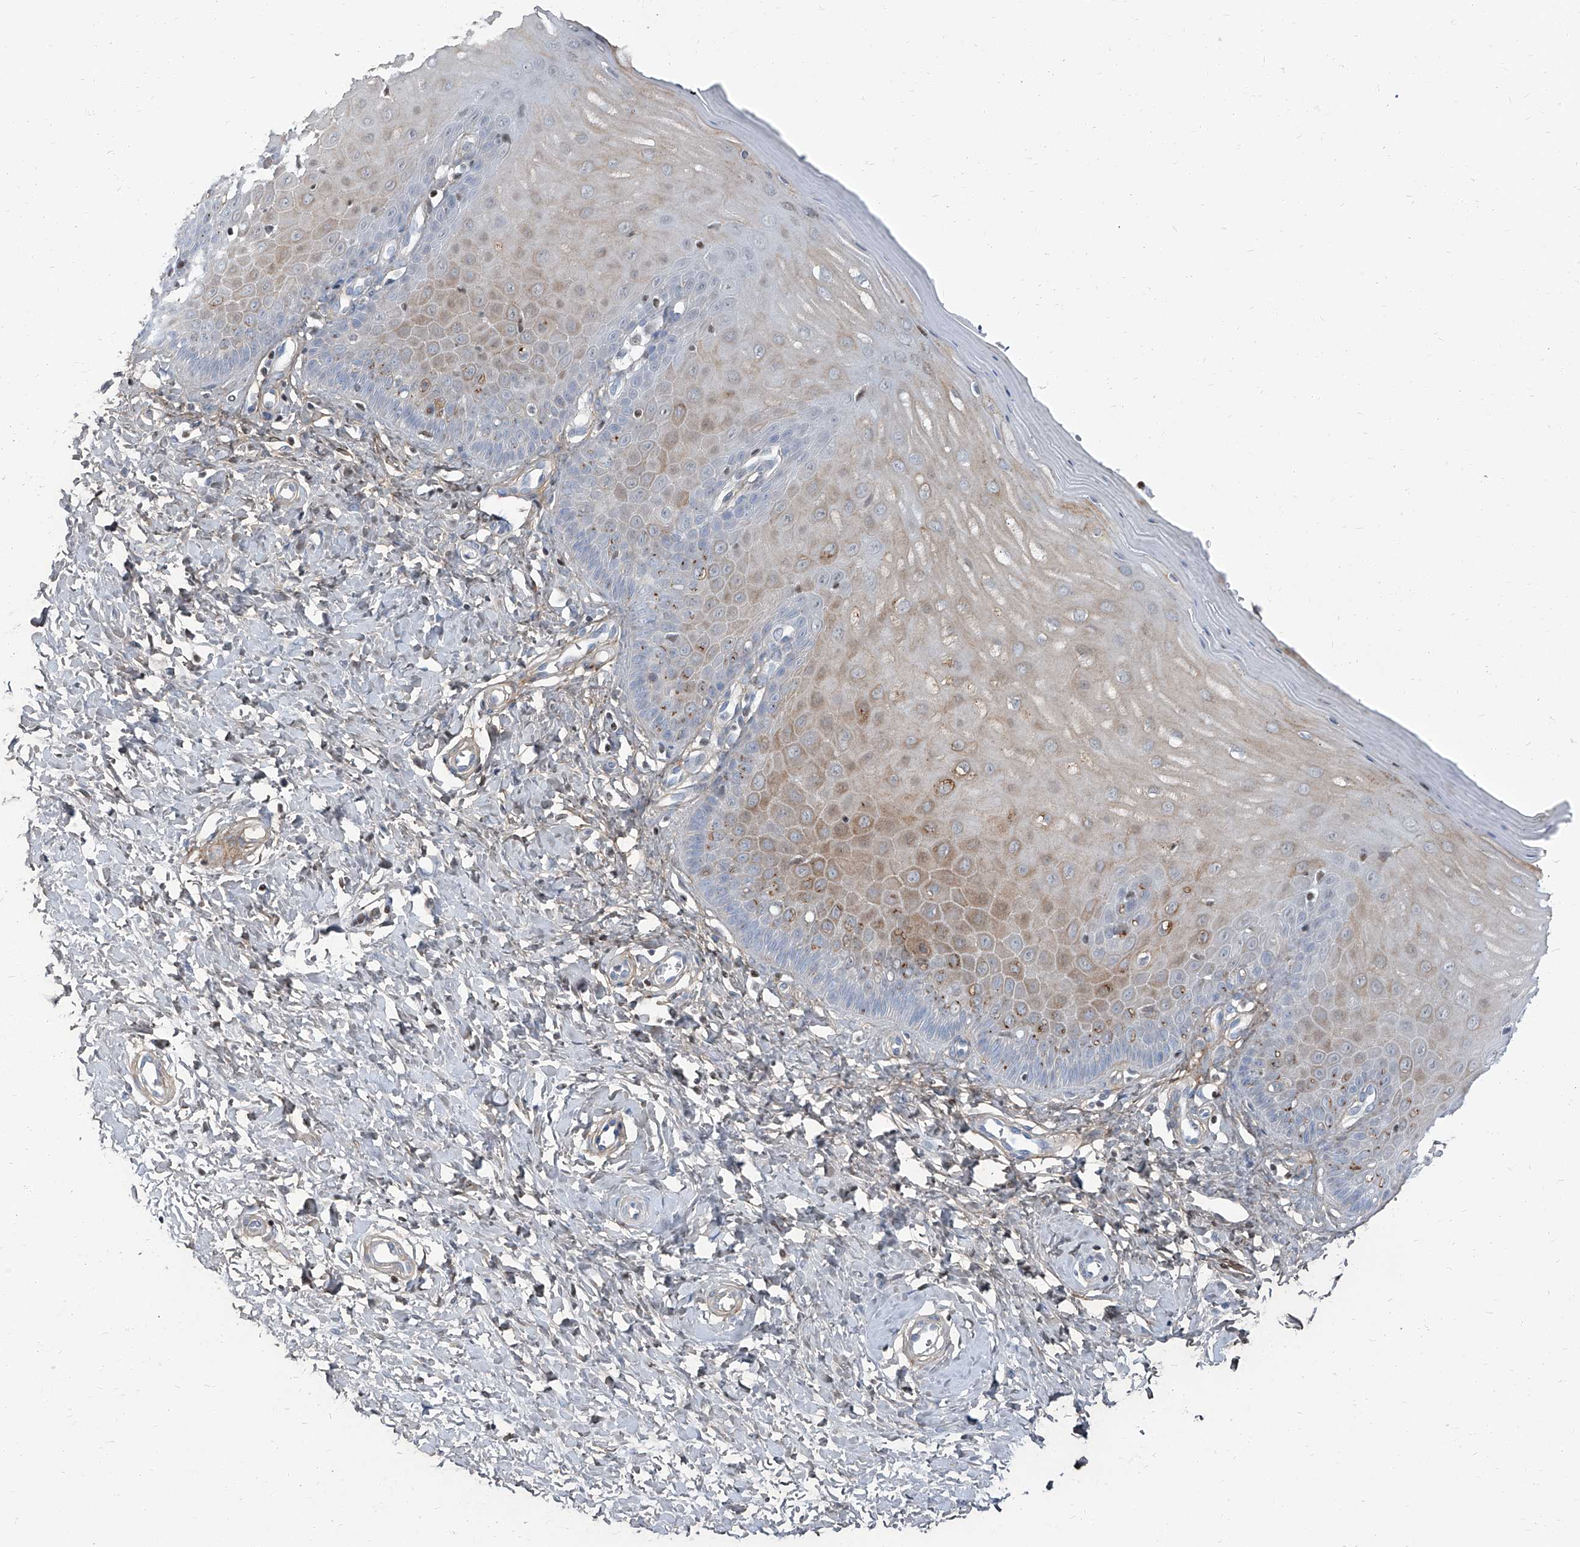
{"staining": {"intensity": "negative", "quantity": "none", "location": "none"}, "tissue": "cervix", "cell_type": "Glandular cells", "image_type": "normal", "snomed": [{"axis": "morphology", "description": "Normal tissue, NOS"}, {"axis": "topography", "description": "Cervix"}], "caption": "Histopathology image shows no significant protein expression in glandular cells of unremarkable cervix. Nuclei are stained in blue.", "gene": "HOXA3", "patient": {"sex": "female", "age": 55}}